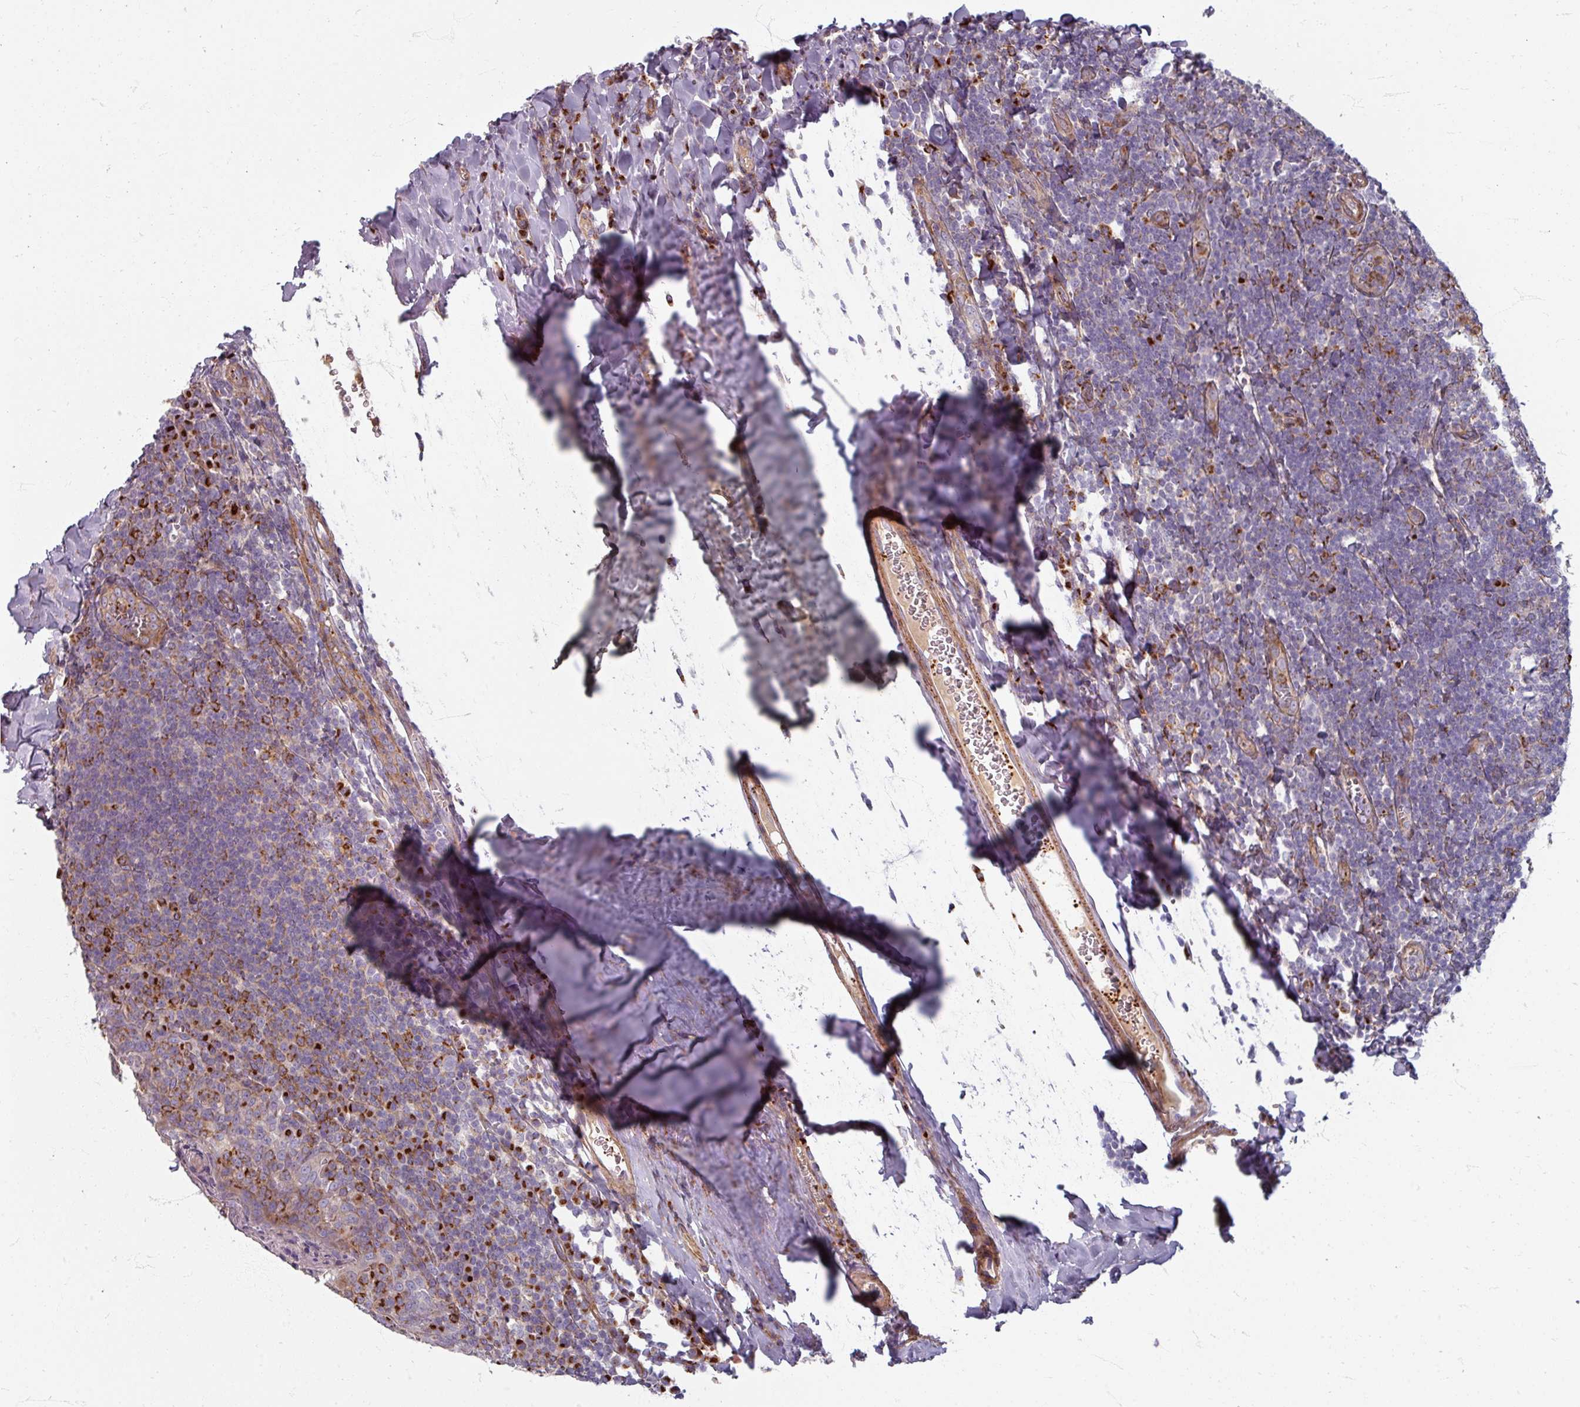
{"staining": {"intensity": "moderate", "quantity": "<25%", "location": "cytoplasmic/membranous"}, "tissue": "tonsil", "cell_type": "Germinal center cells", "image_type": "normal", "snomed": [{"axis": "morphology", "description": "Normal tissue, NOS"}, {"axis": "topography", "description": "Tonsil"}], "caption": "Immunohistochemistry (IHC) of benign tonsil demonstrates low levels of moderate cytoplasmic/membranous staining in about <25% of germinal center cells.", "gene": "GABARAPL1", "patient": {"sex": "male", "age": 27}}